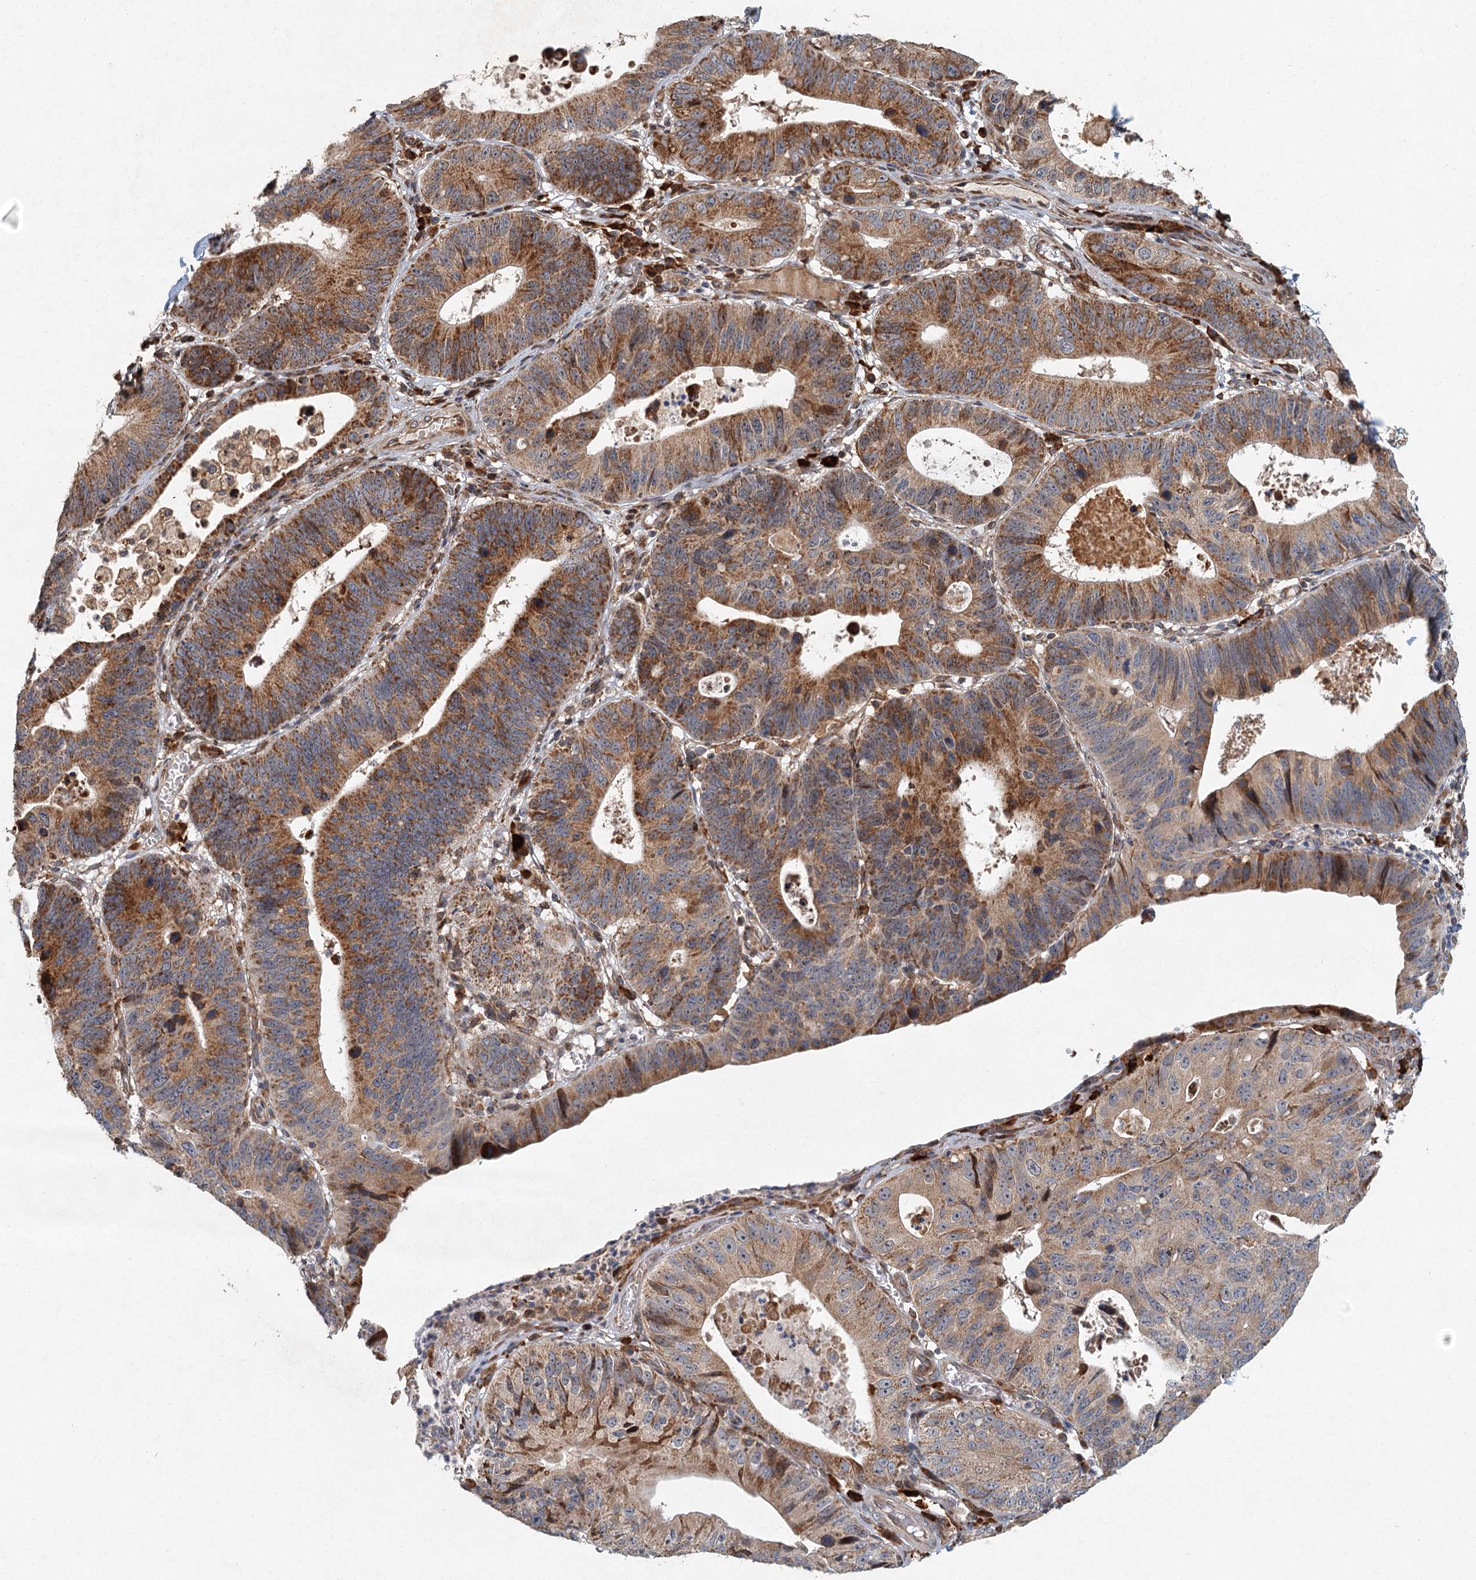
{"staining": {"intensity": "strong", "quantity": ">75%", "location": "cytoplasmic/membranous"}, "tissue": "stomach cancer", "cell_type": "Tumor cells", "image_type": "cancer", "snomed": [{"axis": "morphology", "description": "Adenocarcinoma, NOS"}, {"axis": "topography", "description": "Stomach"}], "caption": "The immunohistochemical stain highlights strong cytoplasmic/membranous staining in tumor cells of stomach adenocarcinoma tissue. (DAB IHC, brown staining for protein, blue staining for nuclei).", "gene": "SRPX2", "patient": {"sex": "male", "age": 59}}